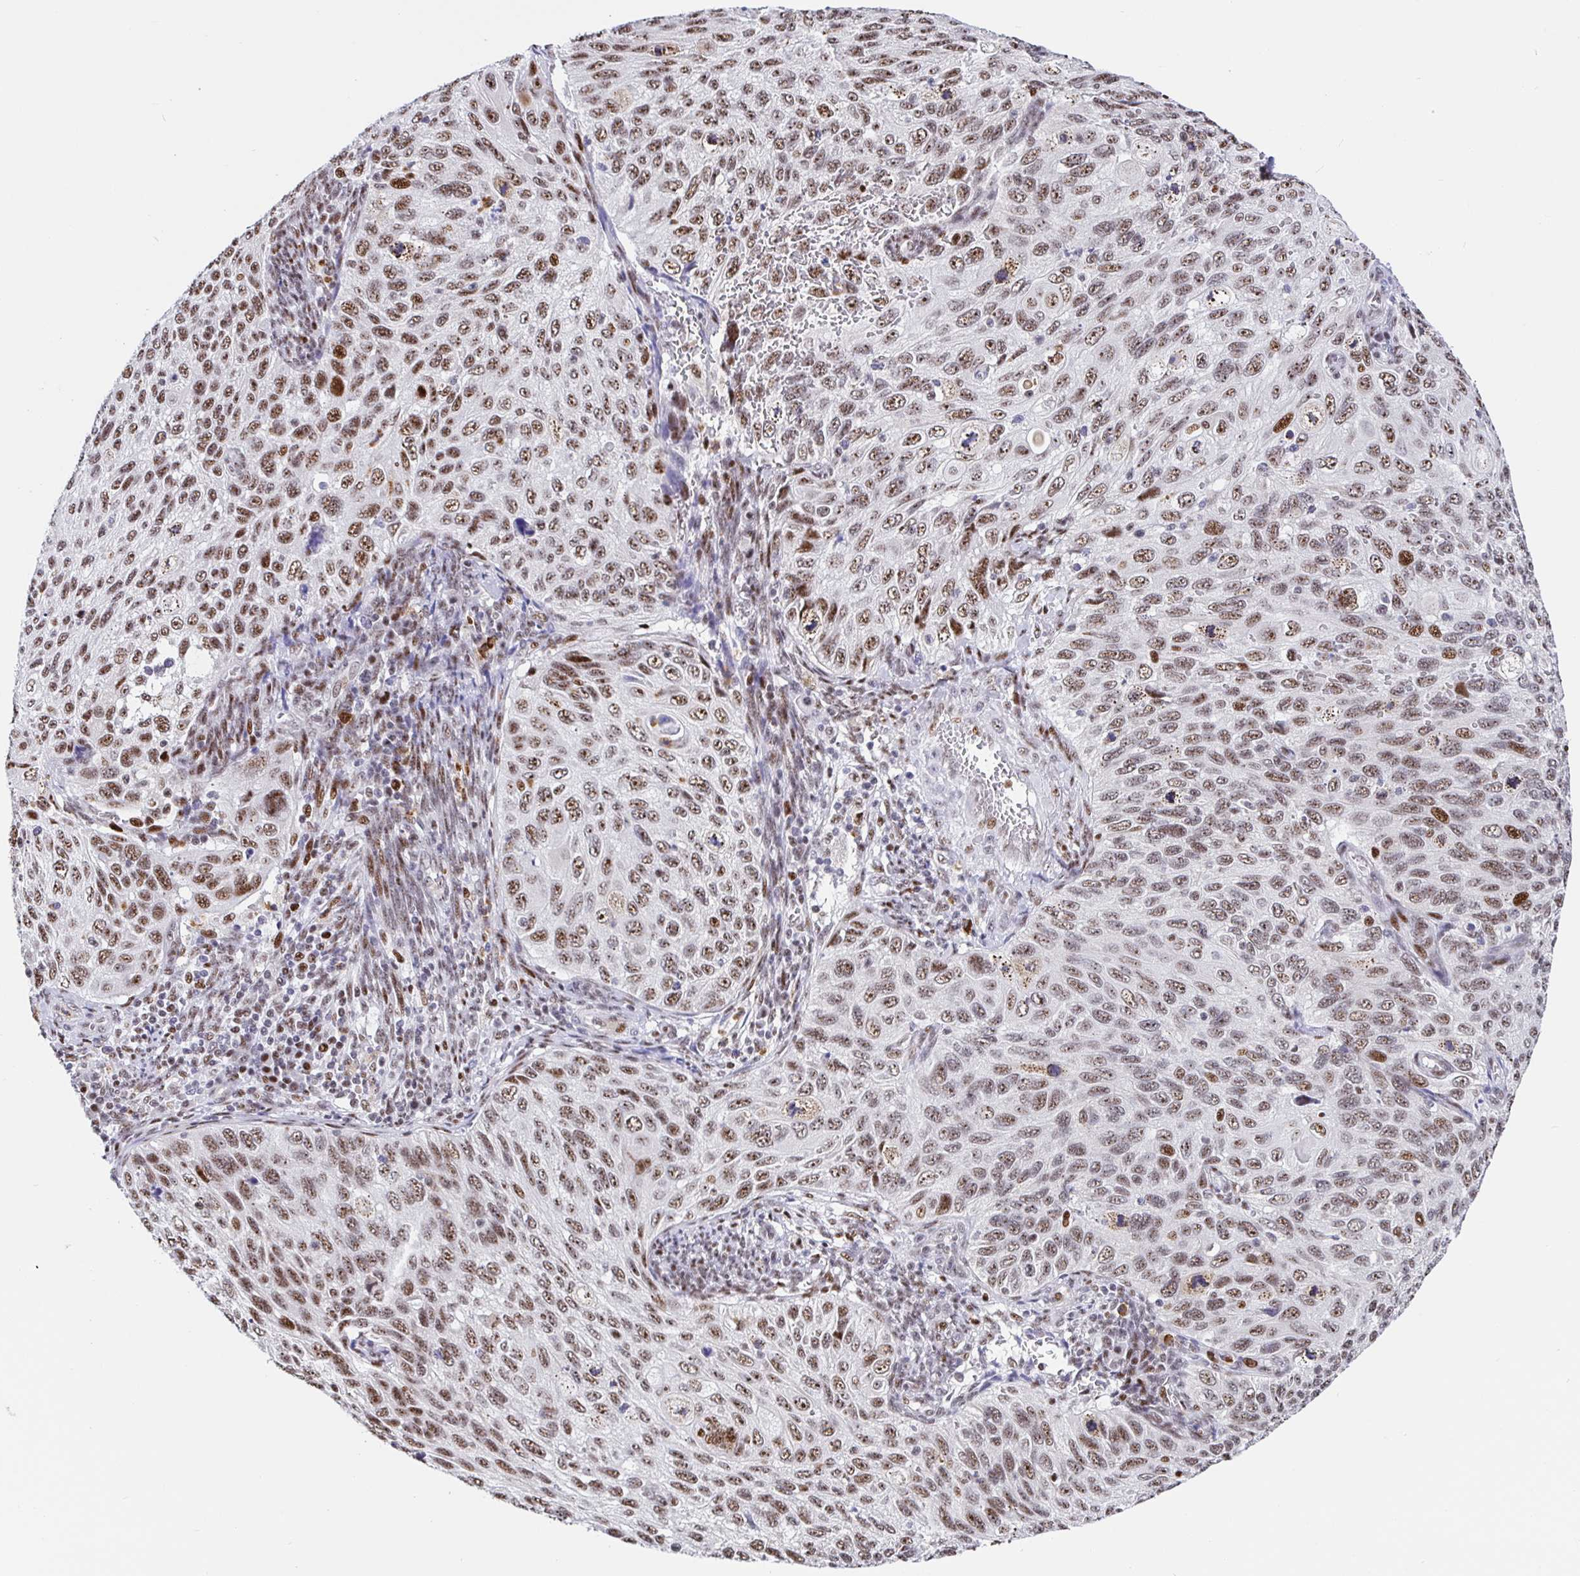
{"staining": {"intensity": "moderate", "quantity": ">75%", "location": "nuclear"}, "tissue": "cervical cancer", "cell_type": "Tumor cells", "image_type": "cancer", "snomed": [{"axis": "morphology", "description": "Squamous cell carcinoma, NOS"}, {"axis": "topography", "description": "Cervix"}], "caption": "Cervical cancer tissue reveals moderate nuclear staining in approximately >75% of tumor cells, visualized by immunohistochemistry. (DAB (3,3'-diaminobenzidine) IHC, brown staining for protein, blue staining for nuclei).", "gene": "SETD5", "patient": {"sex": "female", "age": 70}}